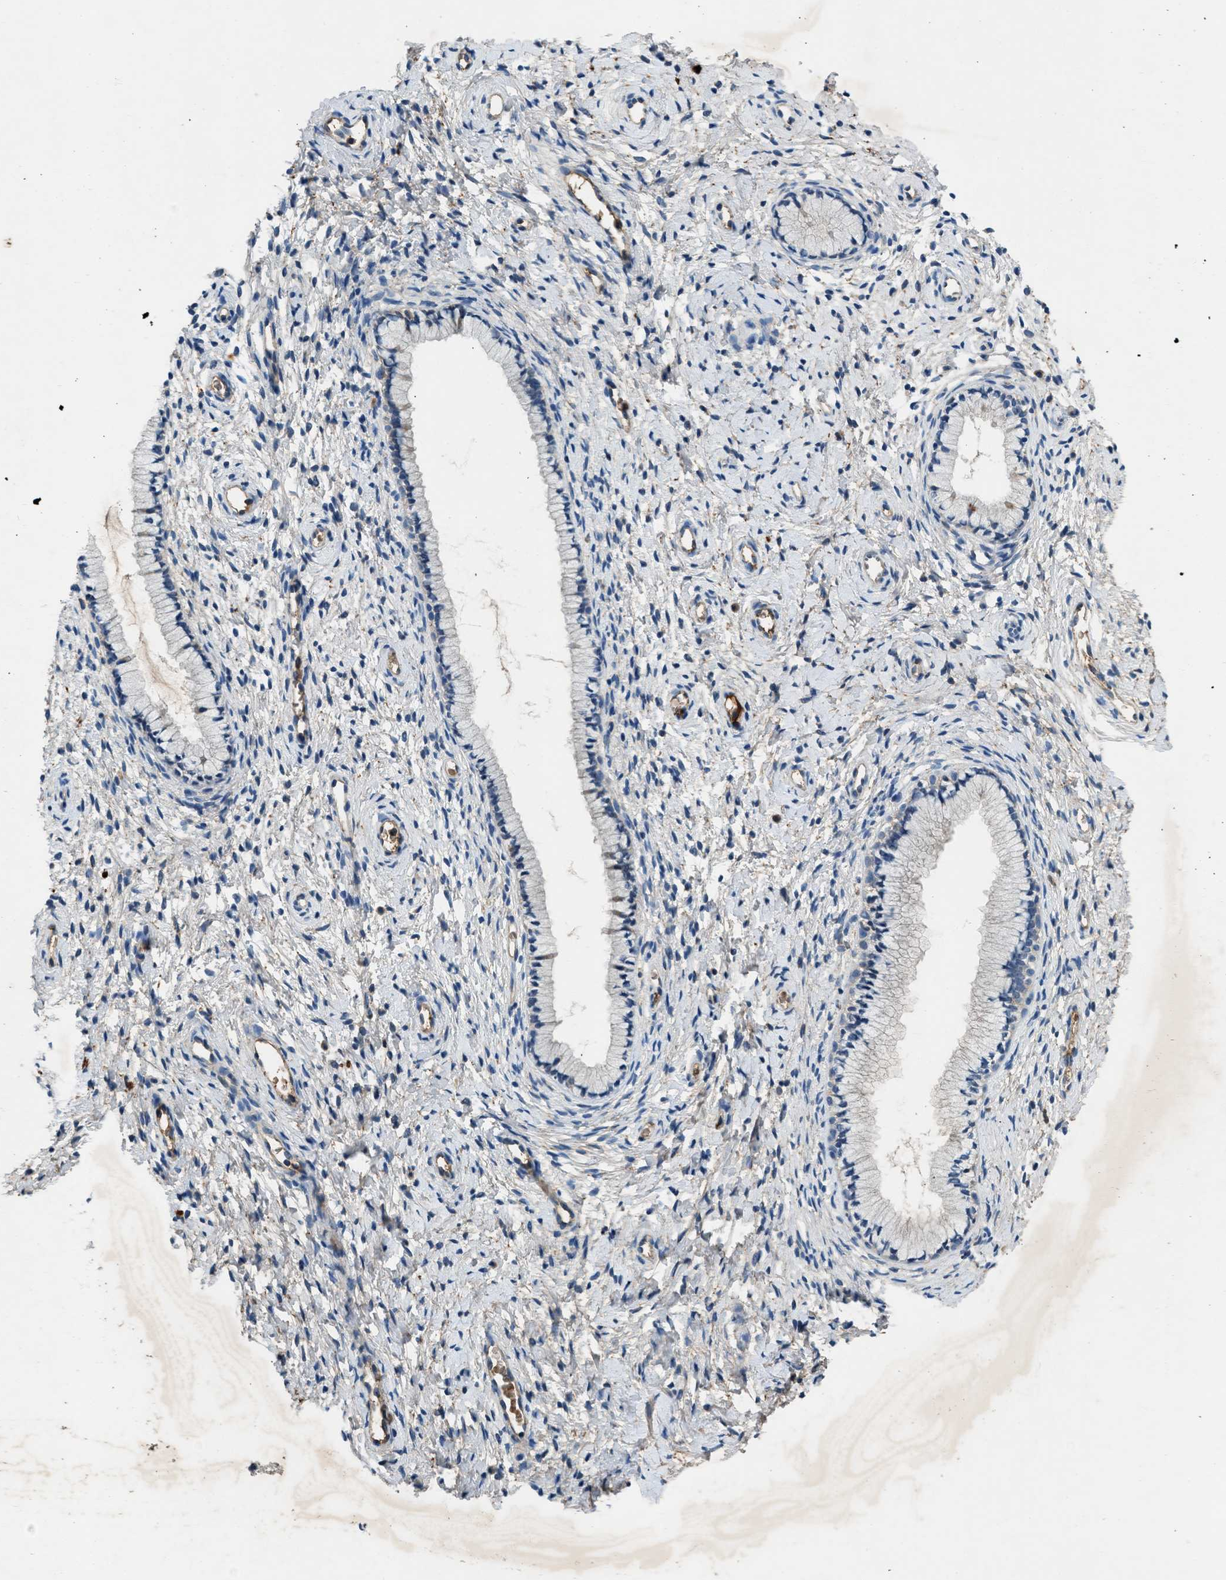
{"staining": {"intensity": "negative", "quantity": "none", "location": "none"}, "tissue": "cervix", "cell_type": "Glandular cells", "image_type": "normal", "snomed": [{"axis": "morphology", "description": "Normal tissue, NOS"}, {"axis": "topography", "description": "Cervix"}], "caption": "DAB (3,3'-diaminobenzidine) immunohistochemical staining of benign human cervix reveals no significant expression in glandular cells. (Stains: DAB (3,3'-diaminobenzidine) immunohistochemistry (IHC) with hematoxylin counter stain, Microscopy: brightfield microscopy at high magnification).", "gene": "RWDD2B", "patient": {"sex": "female", "age": 72}}